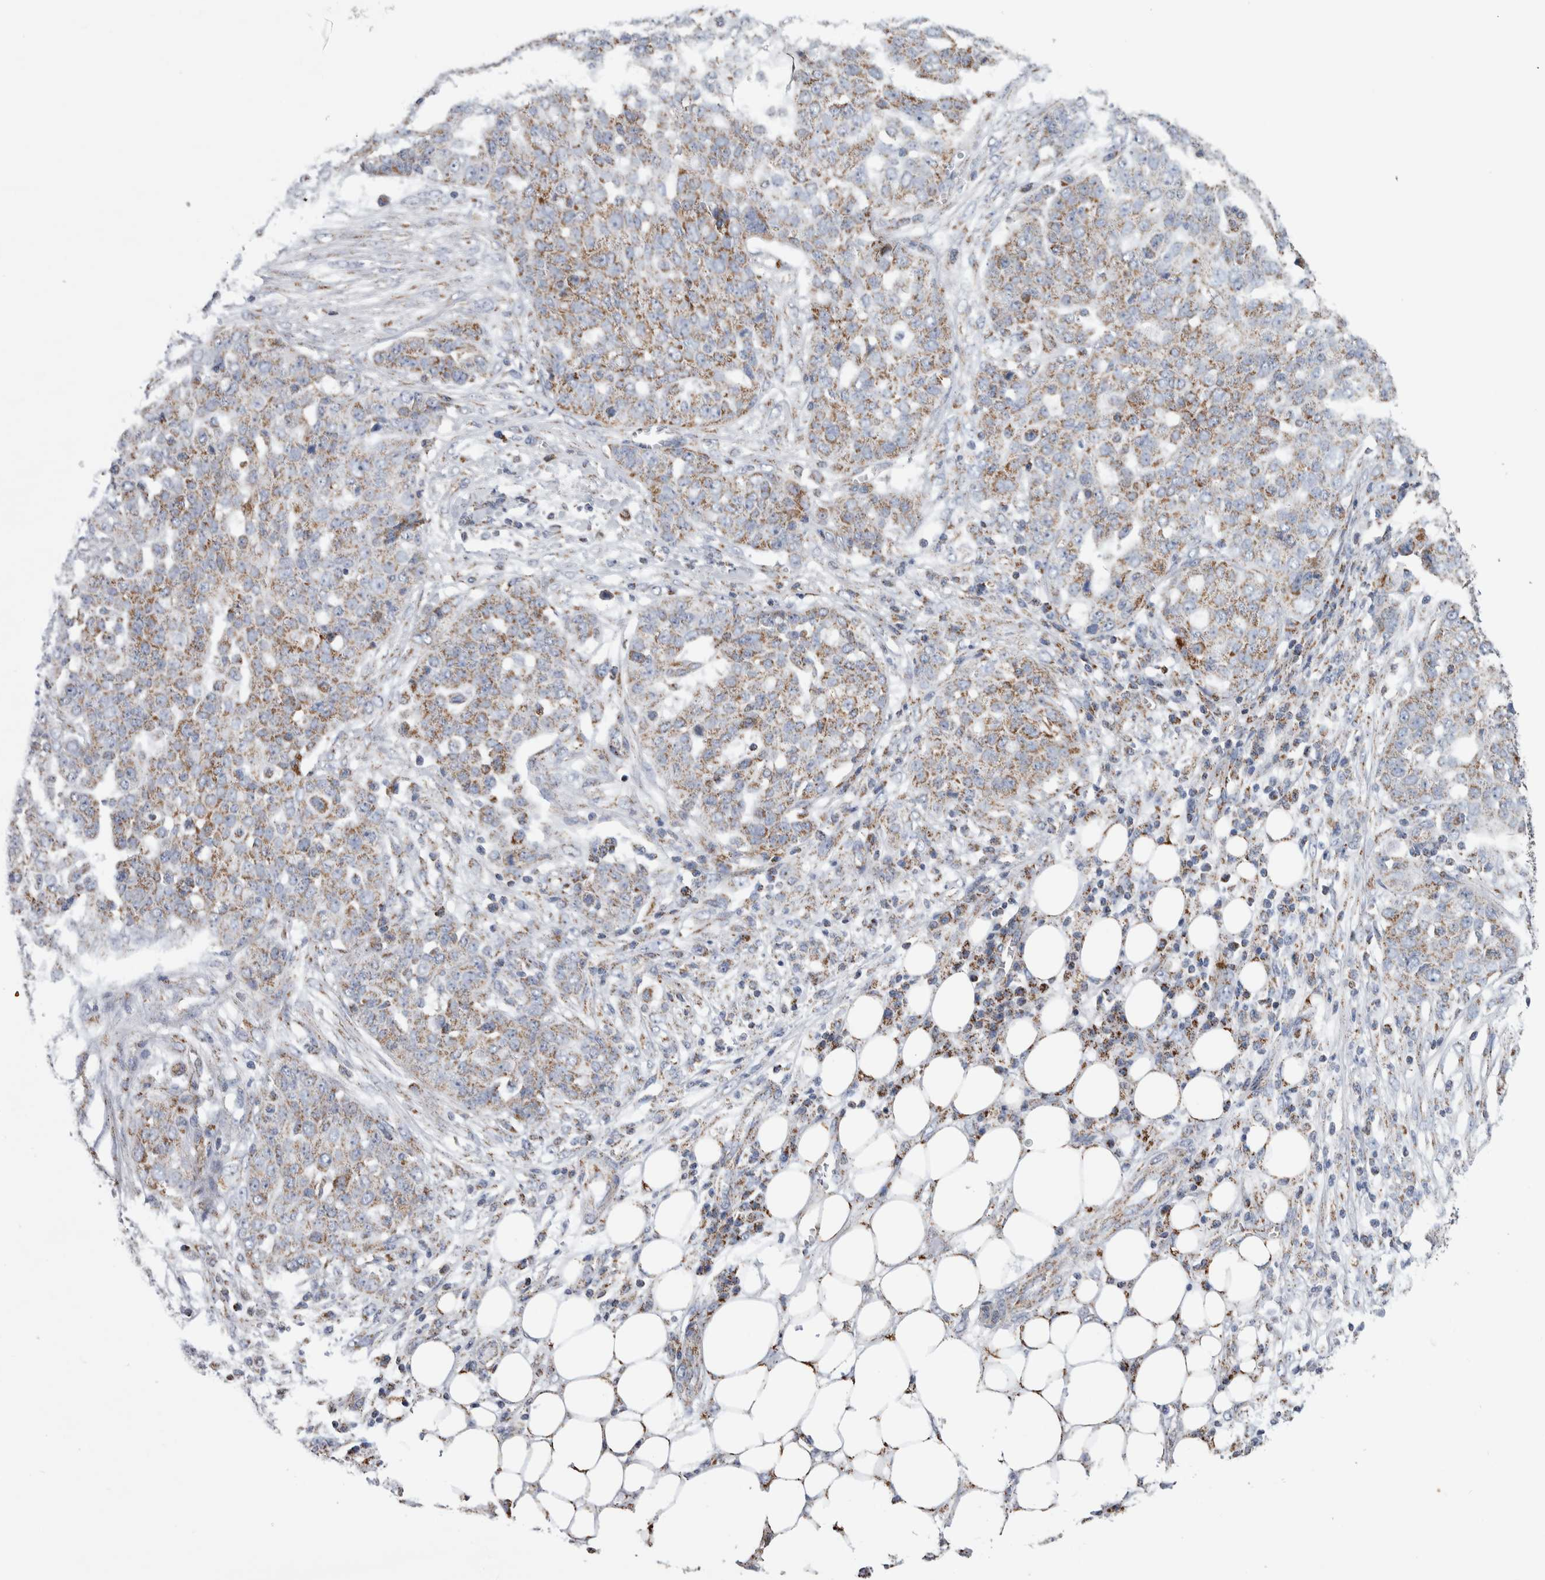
{"staining": {"intensity": "moderate", "quantity": "25%-75%", "location": "cytoplasmic/membranous"}, "tissue": "ovarian cancer", "cell_type": "Tumor cells", "image_type": "cancer", "snomed": [{"axis": "morphology", "description": "Cystadenocarcinoma, serous, NOS"}, {"axis": "topography", "description": "Soft tissue"}, {"axis": "topography", "description": "Ovary"}], "caption": "A photomicrograph of ovarian cancer (serous cystadenocarcinoma) stained for a protein exhibits moderate cytoplasmic/membranous brown staining in tumor cells.", "gene": "ETFA", "patient": {"sex": "female", "age": 57}}